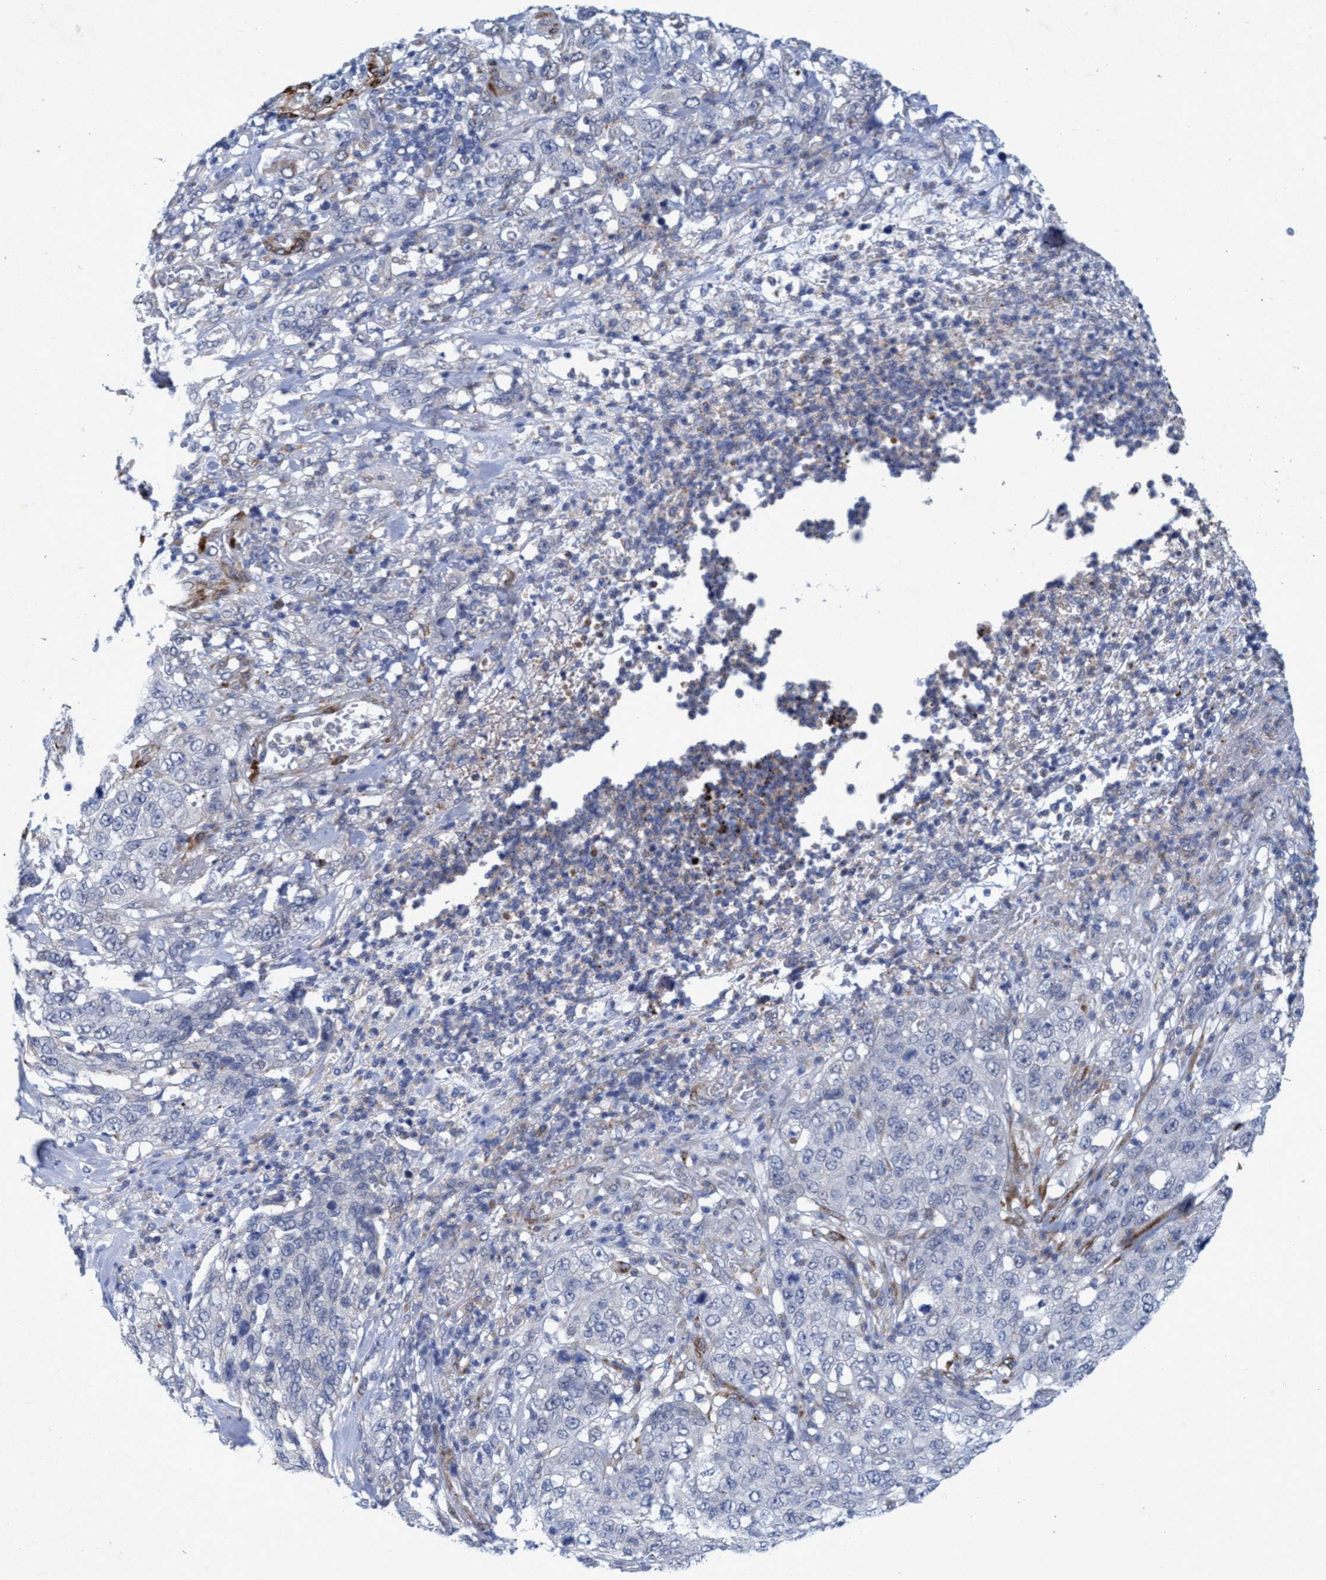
{"staining": {"intensity": "negative", "quantity": "none", "location": "none"}, "tissue": "stomach cancer", "cell_type": "Tumor cells", "image_type": "cancer", "snomed": [{"axis": "morphology", "description": "Adenocarcinoma, NOS"}, {"axis": "topography", "description": "Stomach"}], "caption": "DAB (3,3'-diaminobenzidine) immunohistochemical staining of human stomach cancer (adenocarcinoma) demonstrates no significant positivity in tumor cells. (Brightfield microscopy of DAB (3,3'-diaminobenzidine) immunohistochemistry at high magnification).", "gene": "SLC43A2", "patient": {"sex": "male", "age": 48}}